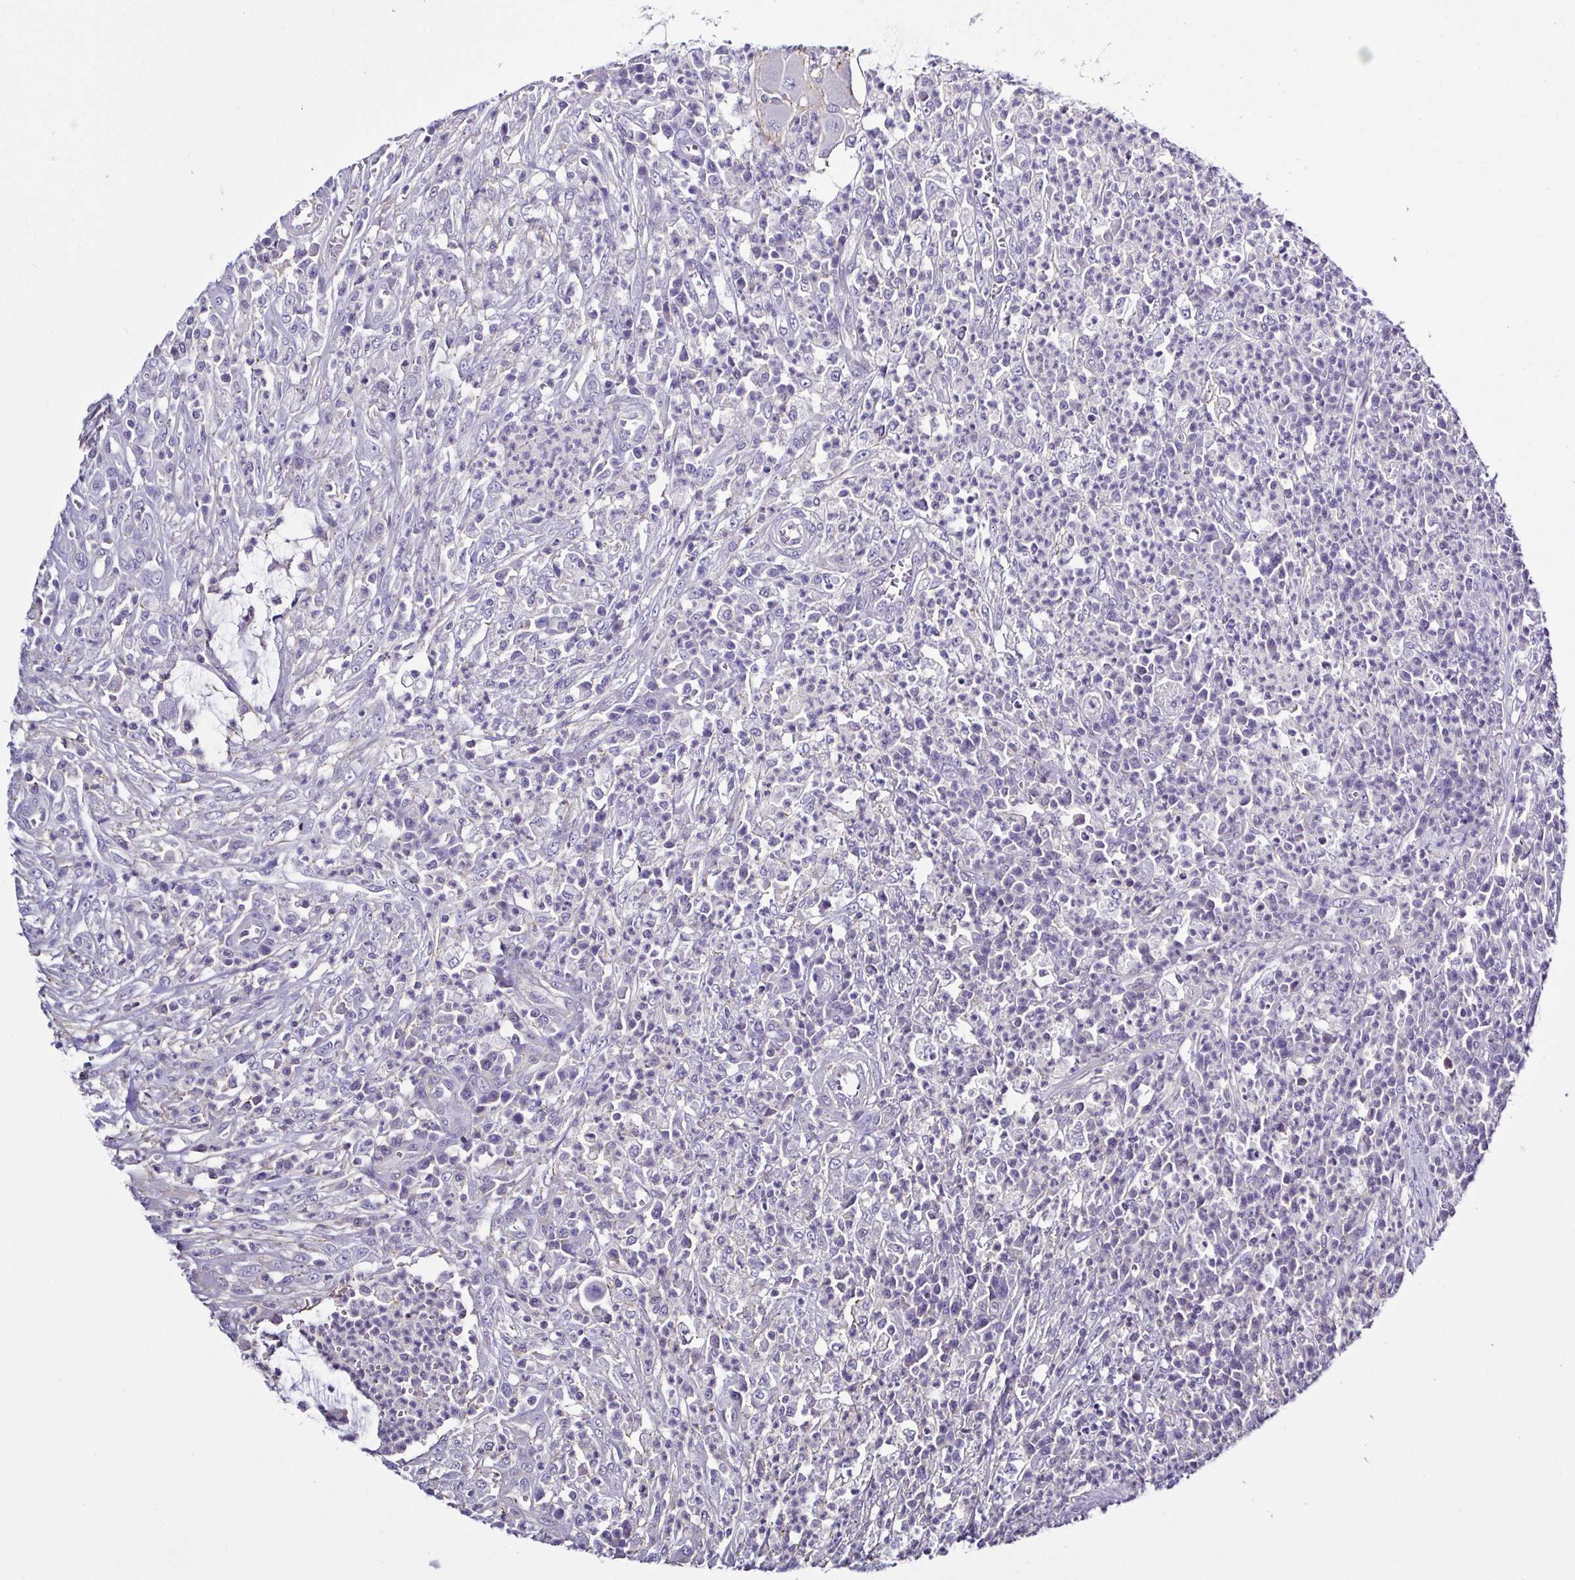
{"staining": {"intensity": "negative", "quantity": "none", "location": "none"}, "tissue": "colorectal cancer", "cell_type": "Tumor cells", "image_type": "cancer", "snomed": [{"axis": "morphology", "description": "Adenocarcinoma, NOS"}, {"axis": "topography", "description": "Colon"}], "caption": "Human colorectal cancer (adenocarcinoma) stained for a protein using IHC exhibits no staining in tumor cells.", "gene": "TNNT2", "patient": {"sex": "male", "age": 65}}